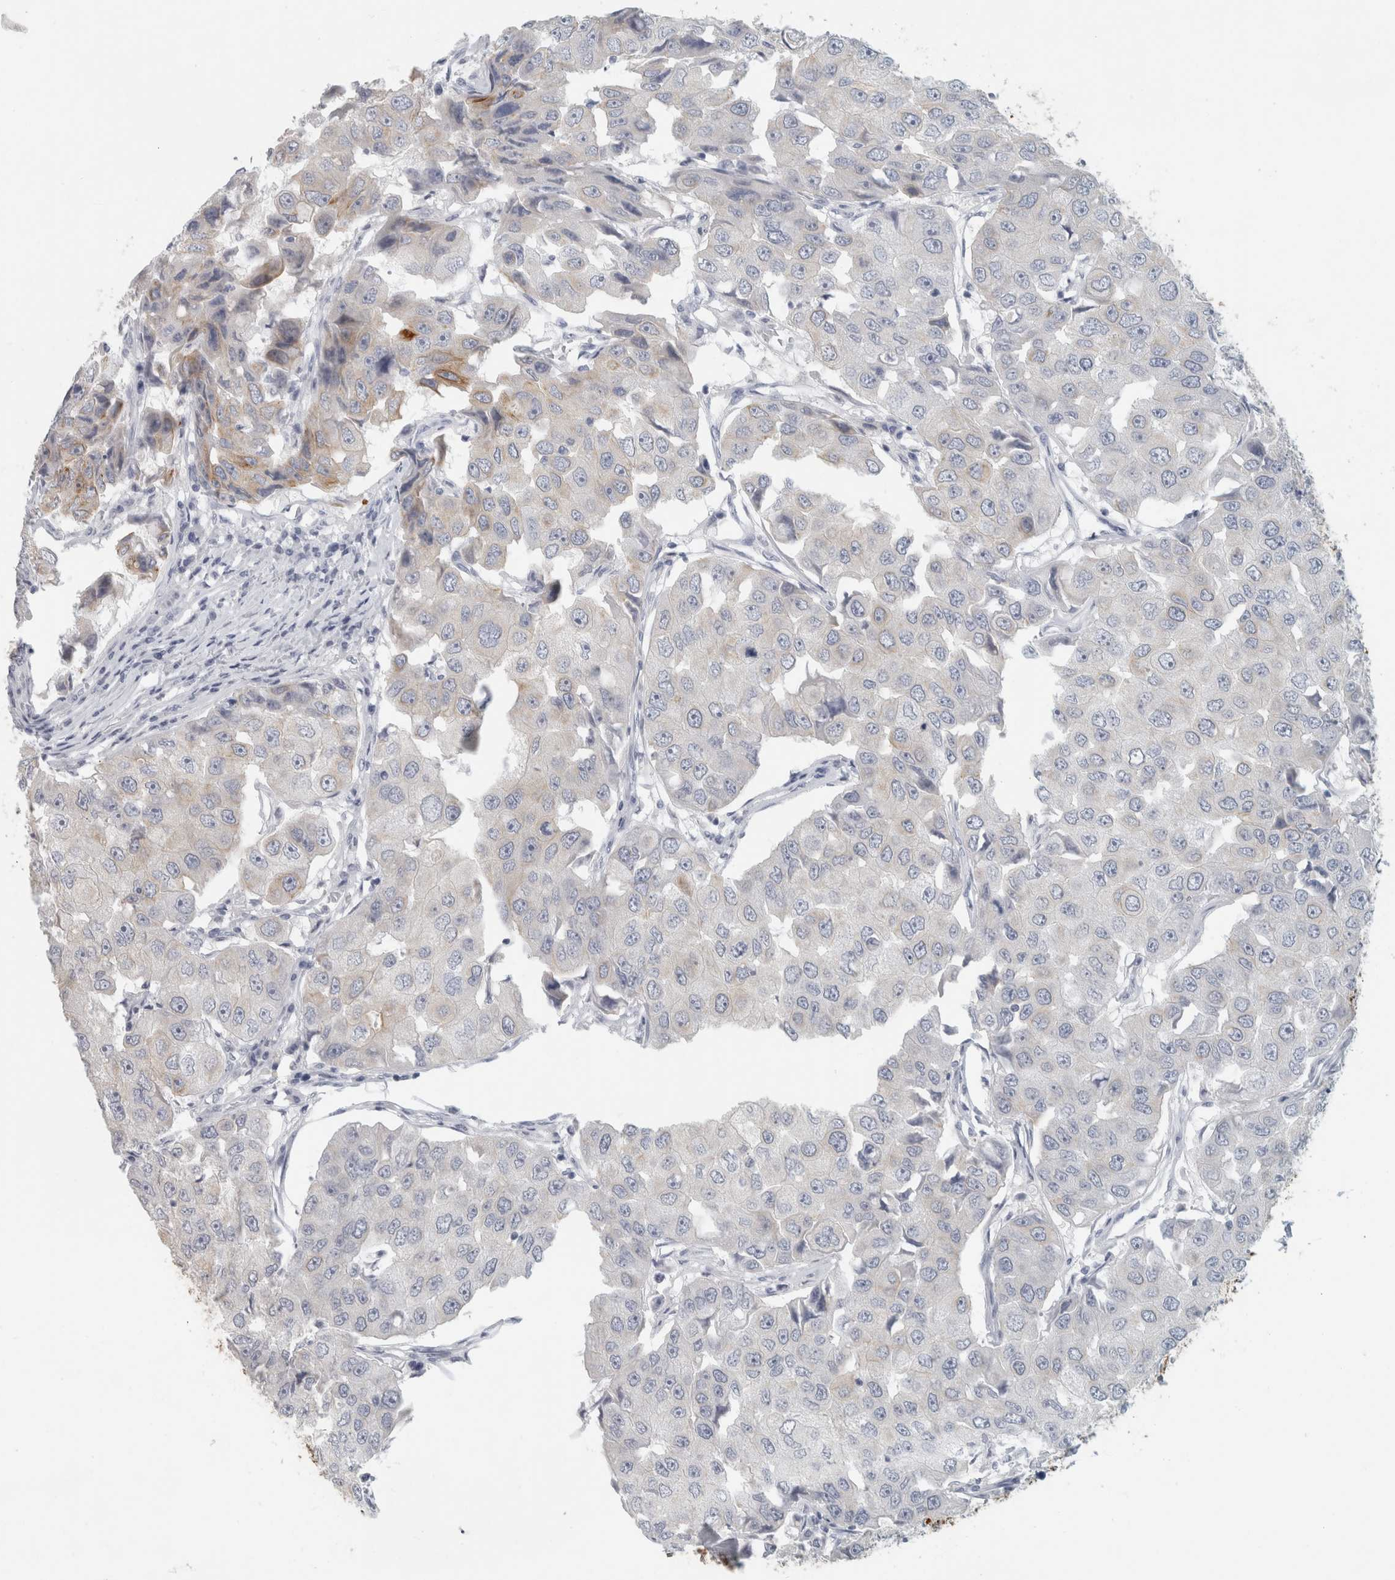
{"staining": {"intensity": "negative", "quantity": "none", "location": "none"}, "tissue": "breast cancer", "cell_type": "Tumor cells", "image_type": "cancer", "snomed": [{"axis": "morphology", "description": "Duct carcinoma"}, {"axis": "topography", "description": "Breast"}], "caption": "There is no significant staining in tumor cells of breast cancer (infiltrating ductal carcinoma). (Immunohistochemistry (ihc), brightfield microscopy, high magnification).", "gene": "SLC28A3", "patient": {"sex": "female", "age": 27}}